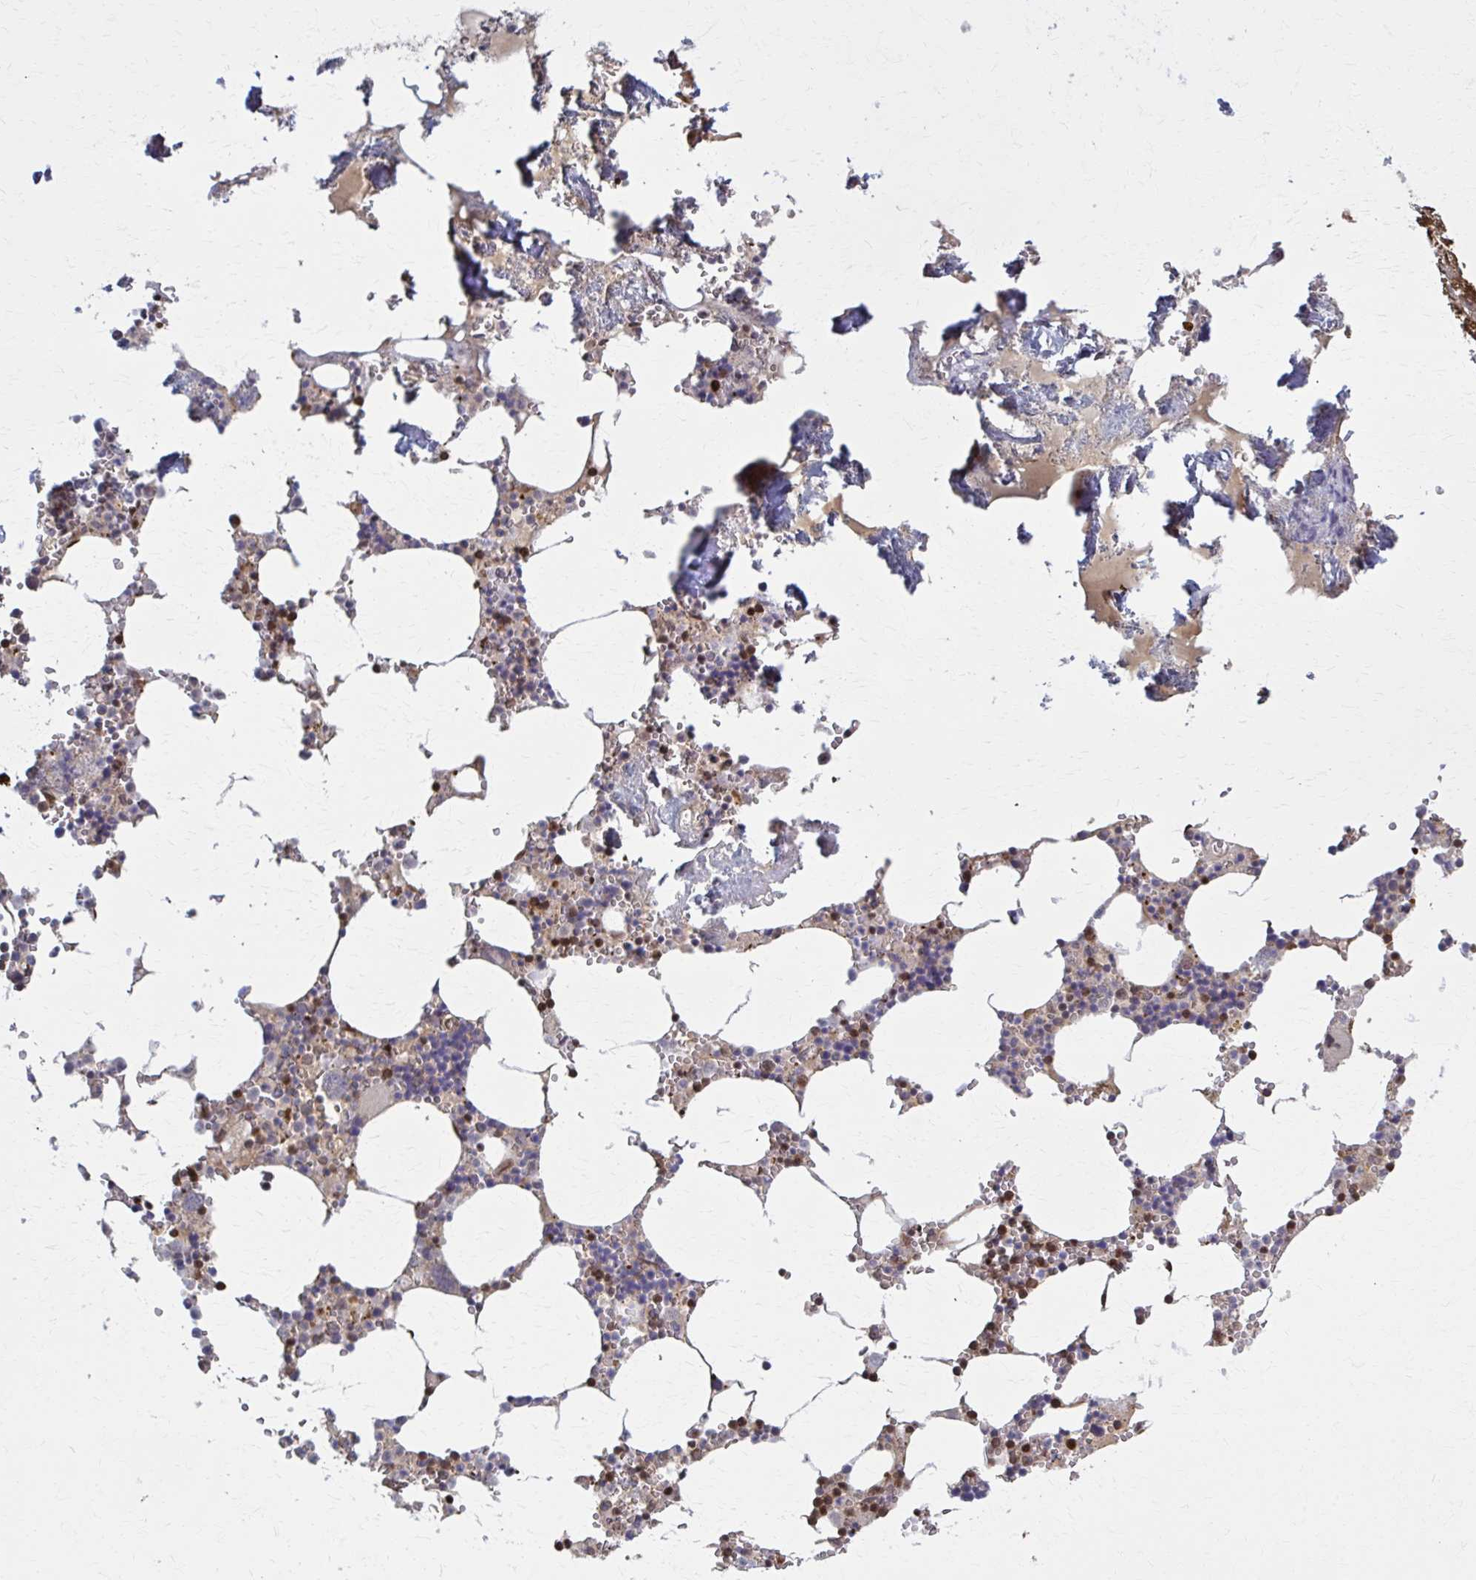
{"staining": {"intensity": "moderate", "quantity": "<25%", "location": "cytoplasmic/membranous,nuclear"}, "tissue": "bone marrow", "cell_type": "Hematopoietic cells", "image_type": "normal", "snomed": [{"axis": "morphology", "description": "Normal tissue, NOS"}, {"axis": "topography", "description": "Bone marrow"}], "caption": "Approximately <25% of hematopoietic cells in benign bone marrow exhibit moderate cytoplasmic/membranous,nuclear protein positivity as visualized by brown immunohistochemical staining.", "gene": "MDH1", "patient": {"sex": "male", "age": 54}}